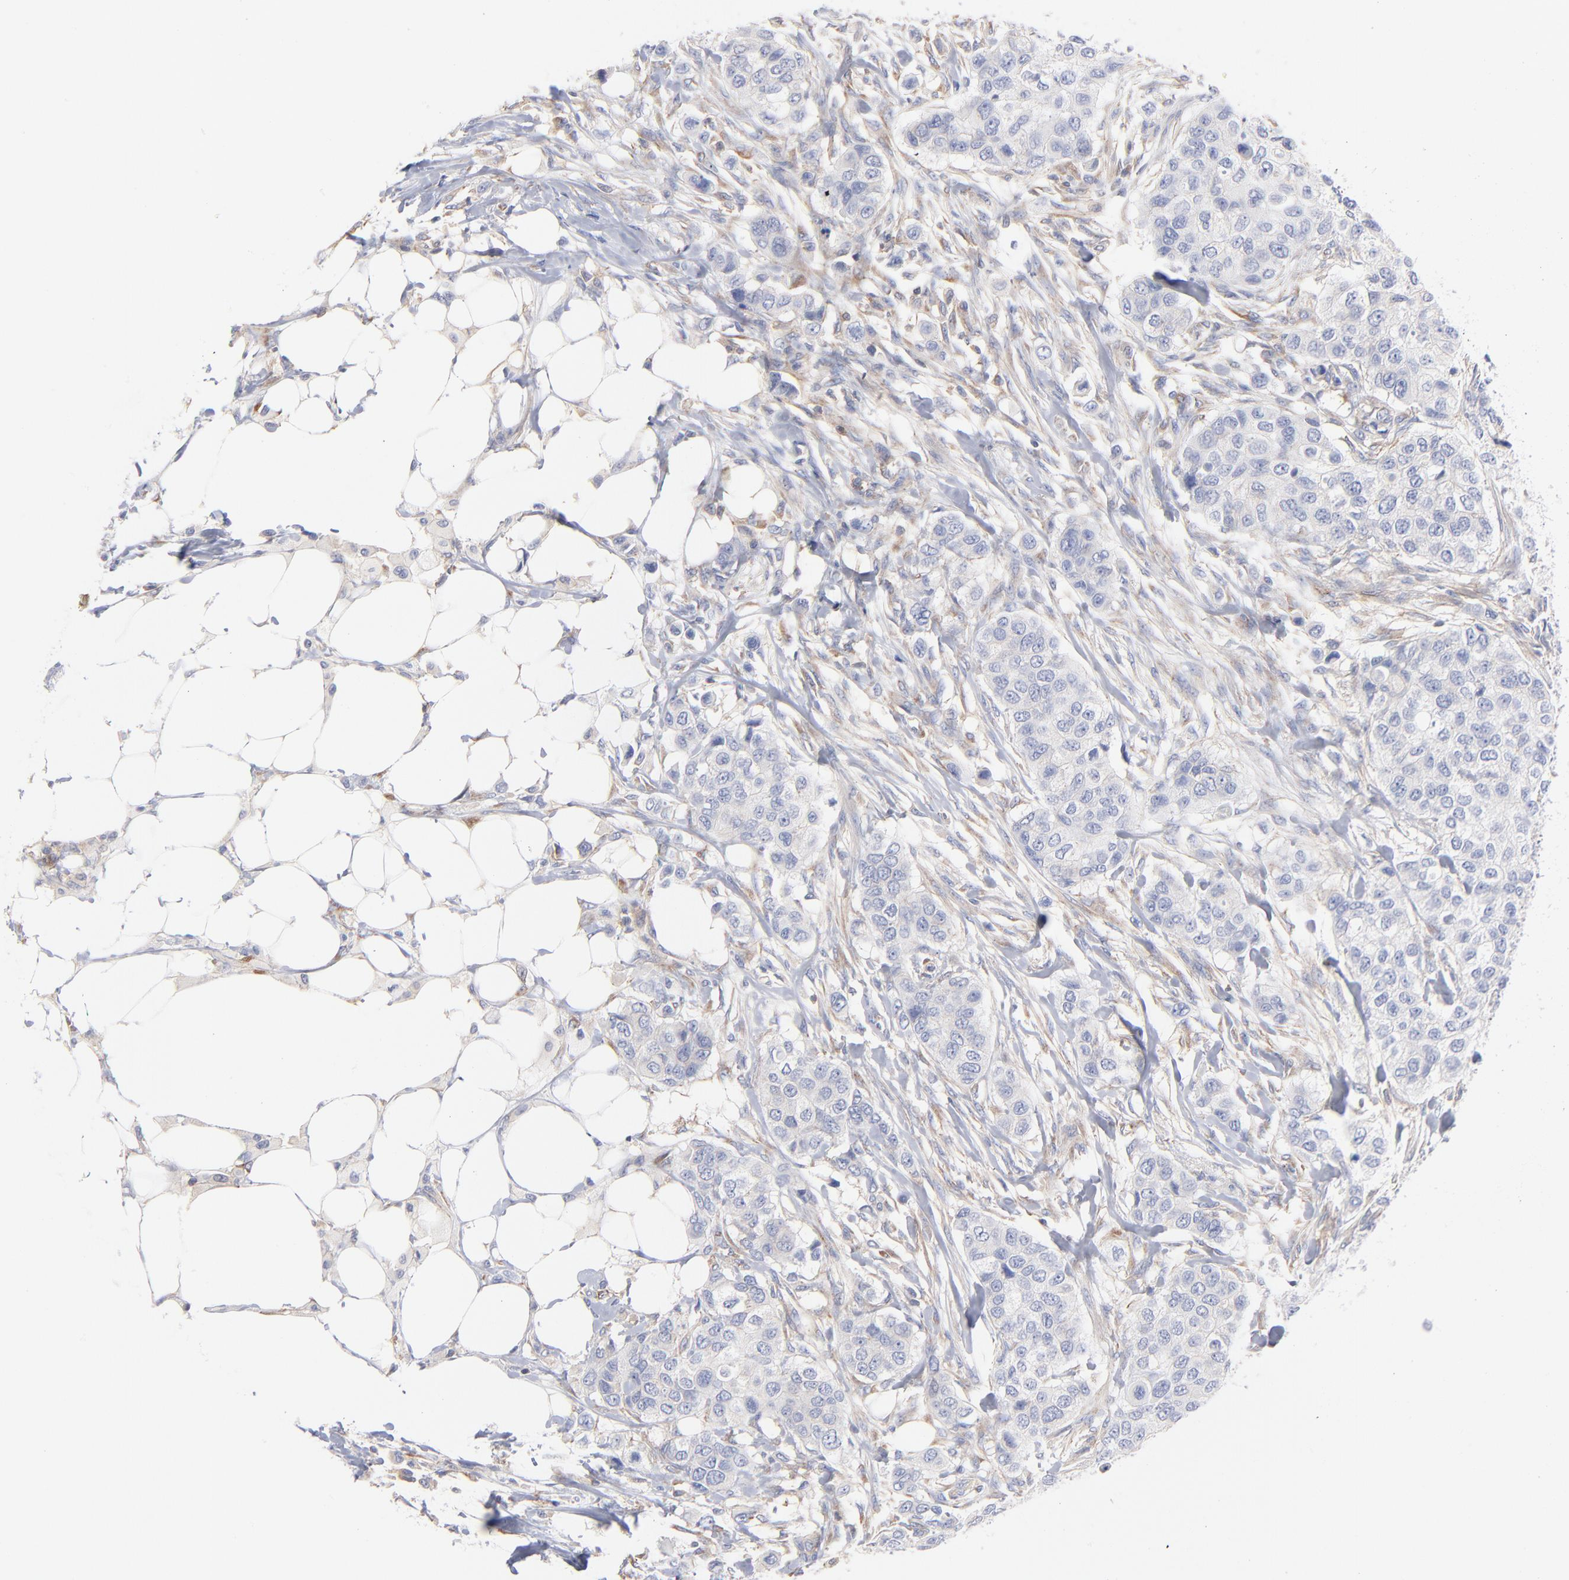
{"staining": {"intensity": "negative", "quantity": "none", "location": "none"}, "tissue": "breast cancer", "cell_type": "Tumor cells", "image_type": "cancer", "snomed": [{"axis": "morphology", "description": "Normal tissue, NOS"}, {"axis": "morphology", "description": "Duct carcinoma"}, {"axis": "topography", "description": "Breast"}], "caption": "Micrograph shows no protein positivity in tumor cells of breast cancer (invasive ductal carcinoma) tissue.", "gene": "SEPTIN6", "patient": {"sex": "female", "age": 49}}